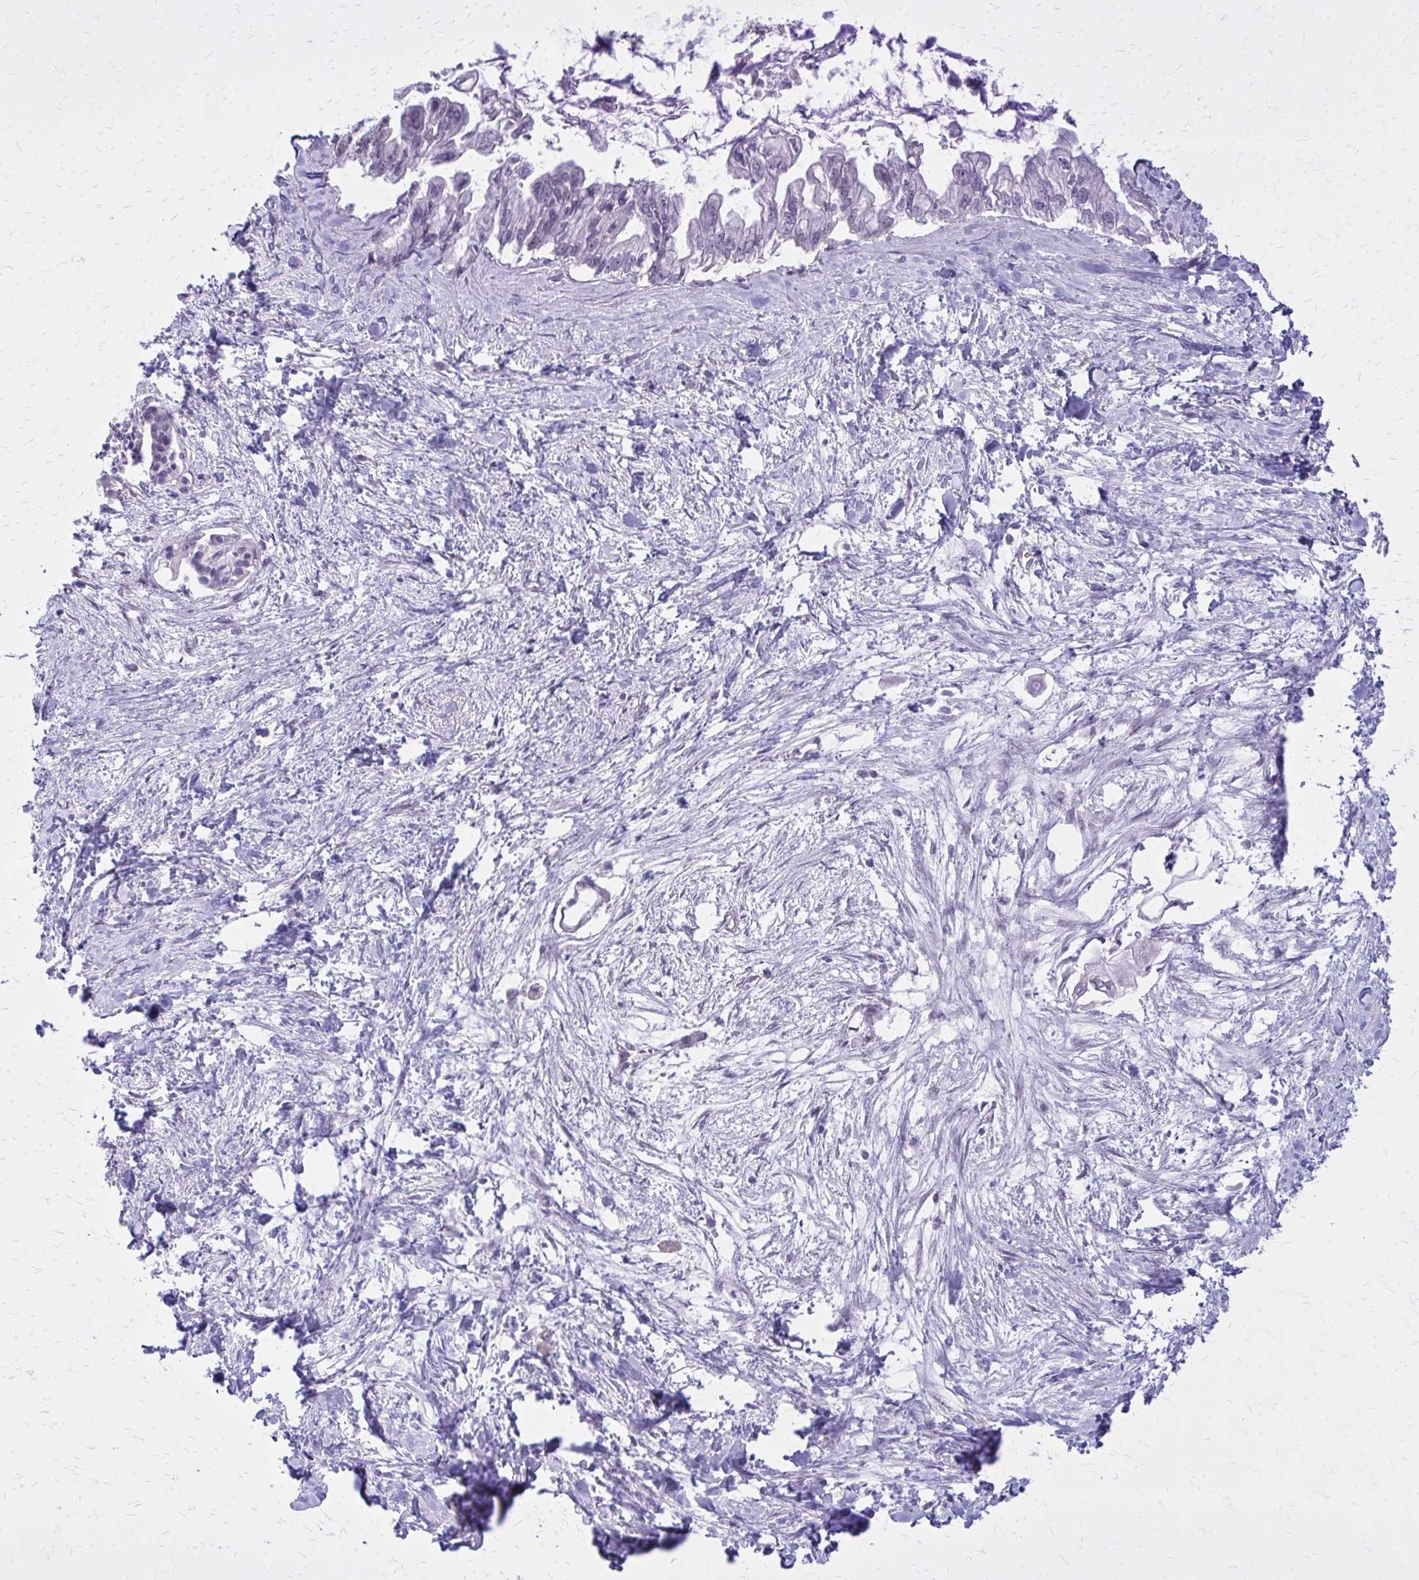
{"staining": {"intensity": "negative", "quantity": "none", "location": "none"}, "tissue": "pancreatic cancer", "cell_type": "Tumor cells", "image_type": "cancer", "snomed": [{"axis": "morphology", "description": "Adenocarcinoma, NOS"}, {"axis": "topography", "description": "Pancreas"}], "caption": "Tumor cells show no significant protein expression in pancreatic cancer (adenocarcinoma).", "gene": "PLCB1", "patient": {"sex": "male", "age": 61}}